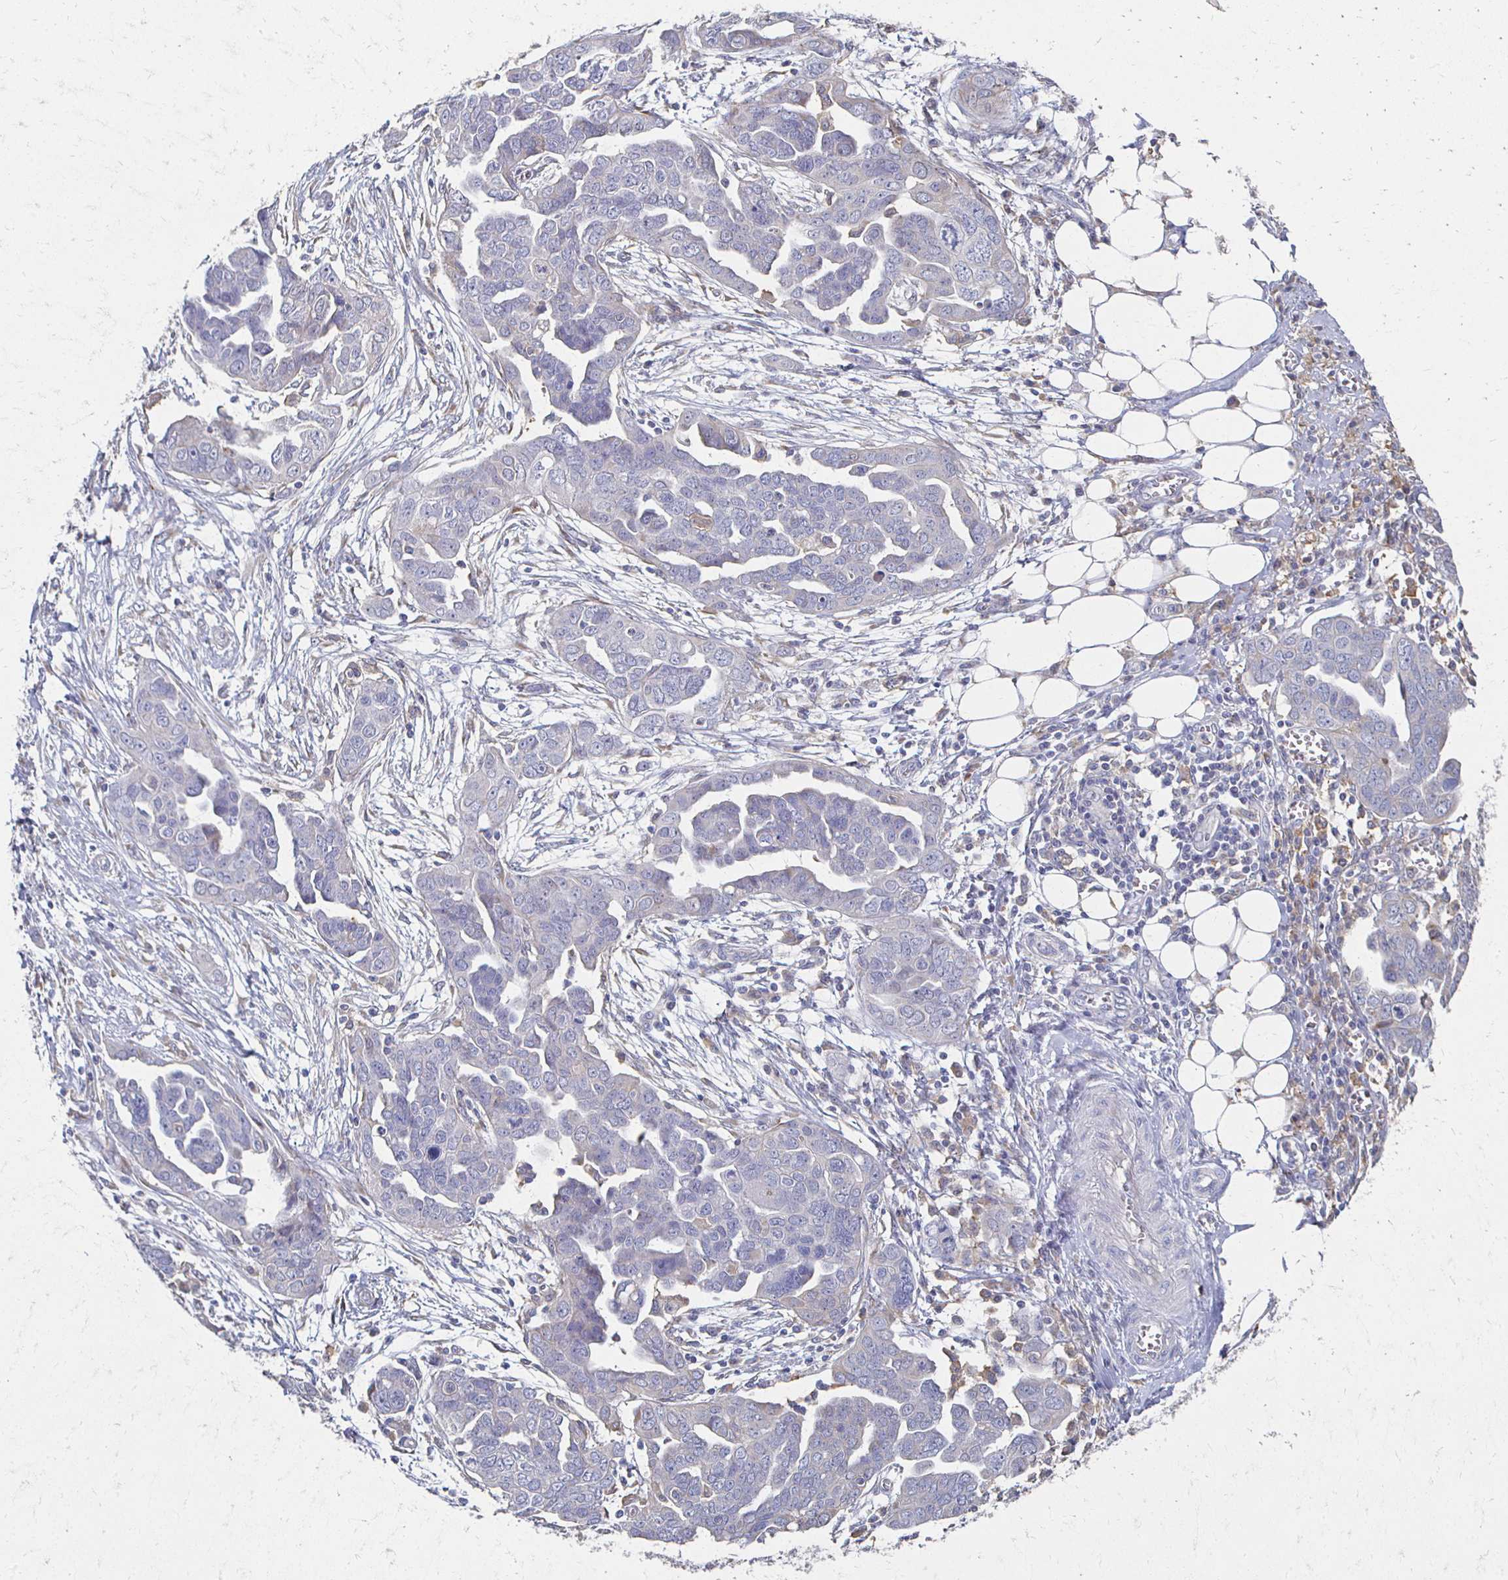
{"staining": {"intensity": "negative", "quantity": "none", "location": "none"}, "tissue": "ovarian cancer", "cell_type": "Tumor cells", "image_type": "cancer", "snomed": [{"axis": "morphology", "description": "Cystadenocarcinoma, serous, NOS"}, {"axis": "topography", "description": "Ovary"}], "caption": "A histopathology image of human ovarian cancer is negative for staining in tumor cells.", "gene": "CX3CR1", "patient": {"sex": "female", "age": 59}}